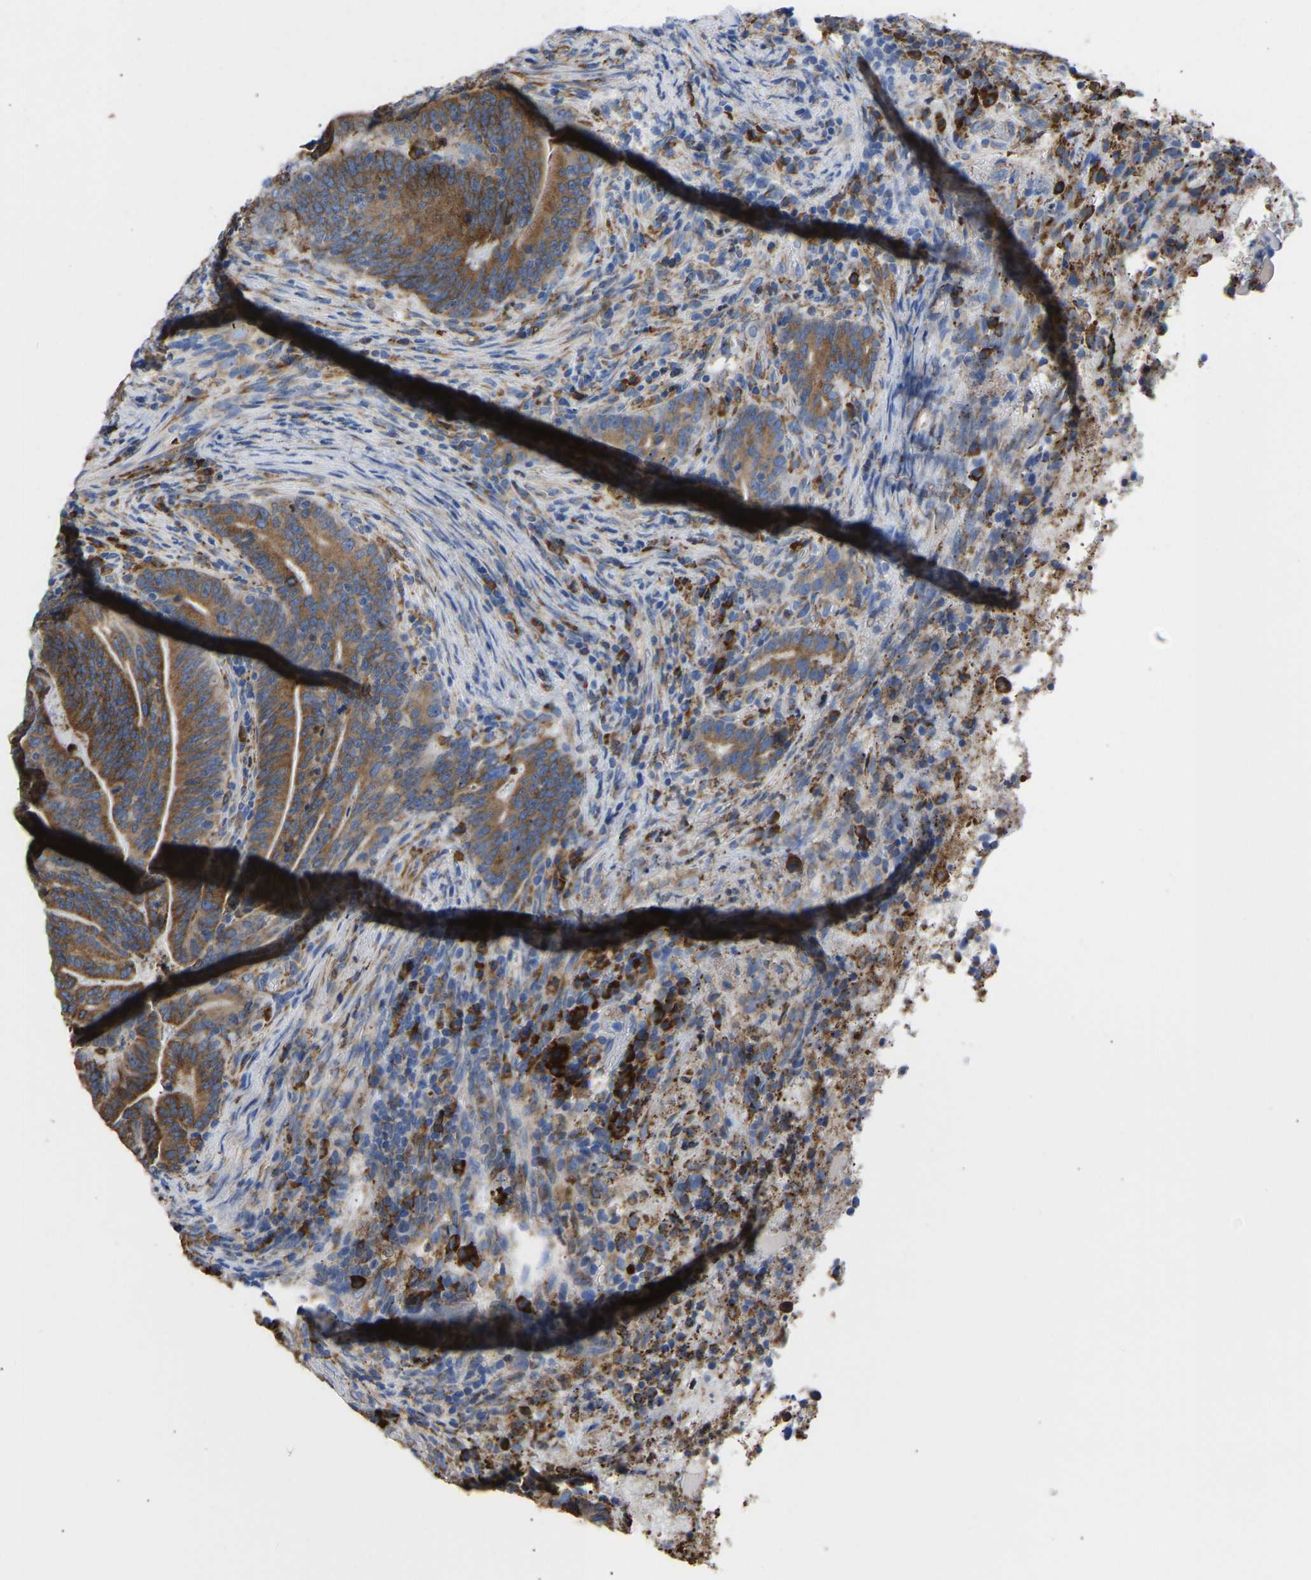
{"staining": {"intensity": "moderate", "quantity": ">75%", "location": "cytoplasmic/membranous"}, "tissue": "colorectal cancer", "cell_type": "Tumor cells", "image_type": "cancer", "snomed": [{"axis": "morphology", "description": "Adenocarcinoma, NOS"}, {"axis": "topography", "description": "Colon"}], "caption": "There is medium levels of moderate cytoplasmic/membranous positivity in tumor cells of colorectal cancer (adenocarcinoma), as demonstrated by immunohistochemical staining (brown color).", "gene": "P4HB", "patient": {"sex": "female", "age": 66}}